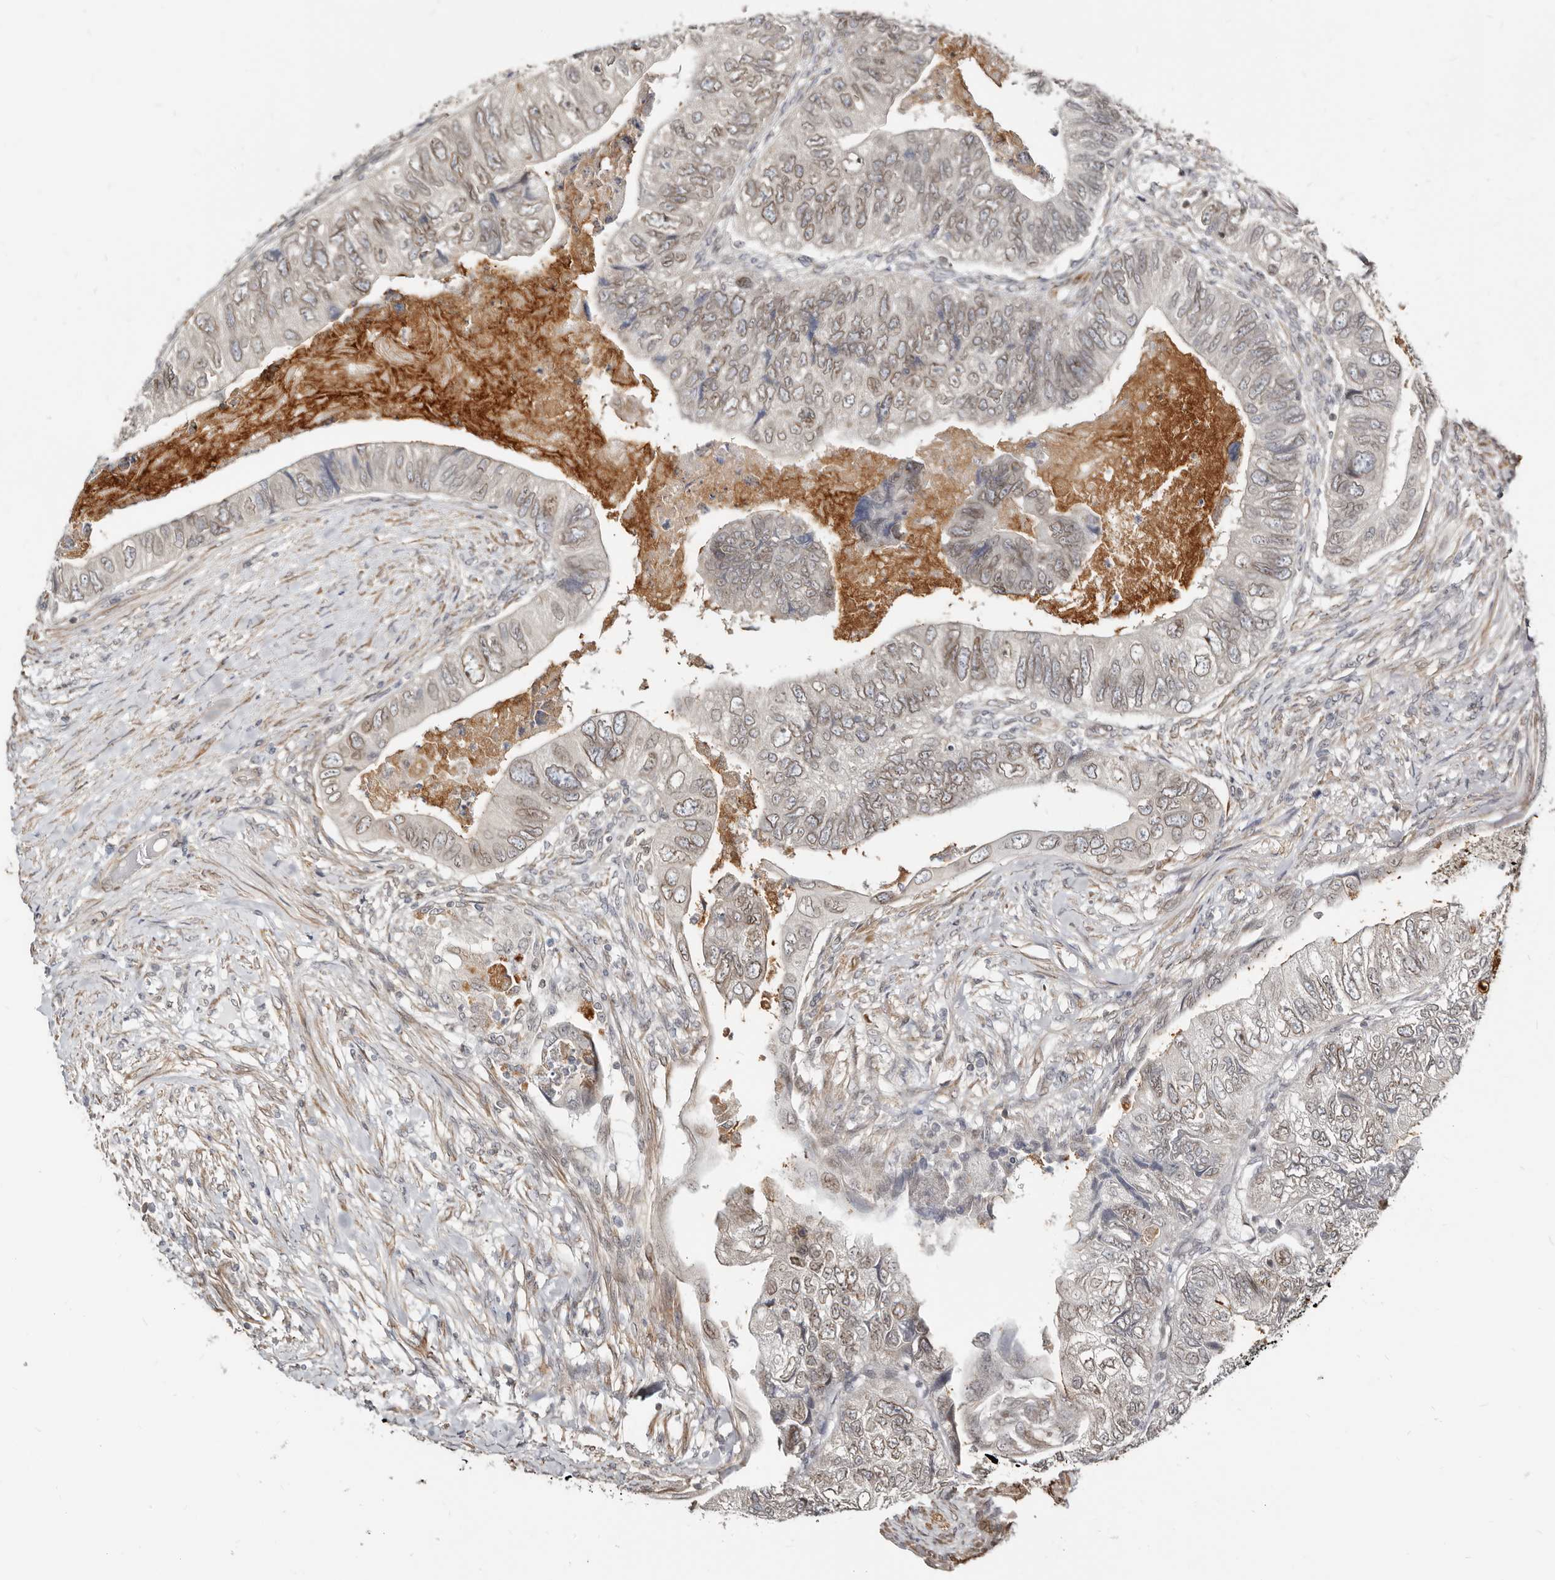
{"staining": {"intensity": "weak", "quantity": "25%-75%", "location": "cytoplasmic/membranous,nuclear"}, "tissue": "colorectal cancer", "cell_type": "Tumor cells", "image_type": "cancer", "snomed": [{"axis": "morphology", "description": "Adenocarcinoma, NOS"}, {"axis": "topography", "description": "Rectum"}], "caption": "Protein analysis of adenocarcinoma (colorectal) tissue displays weak cytoplasmic/membranous and nuclear expression in approximately 25%-75% of tumor cells.", "gene": "NUP153", "patient": {"sex": "male", "age": 63}}